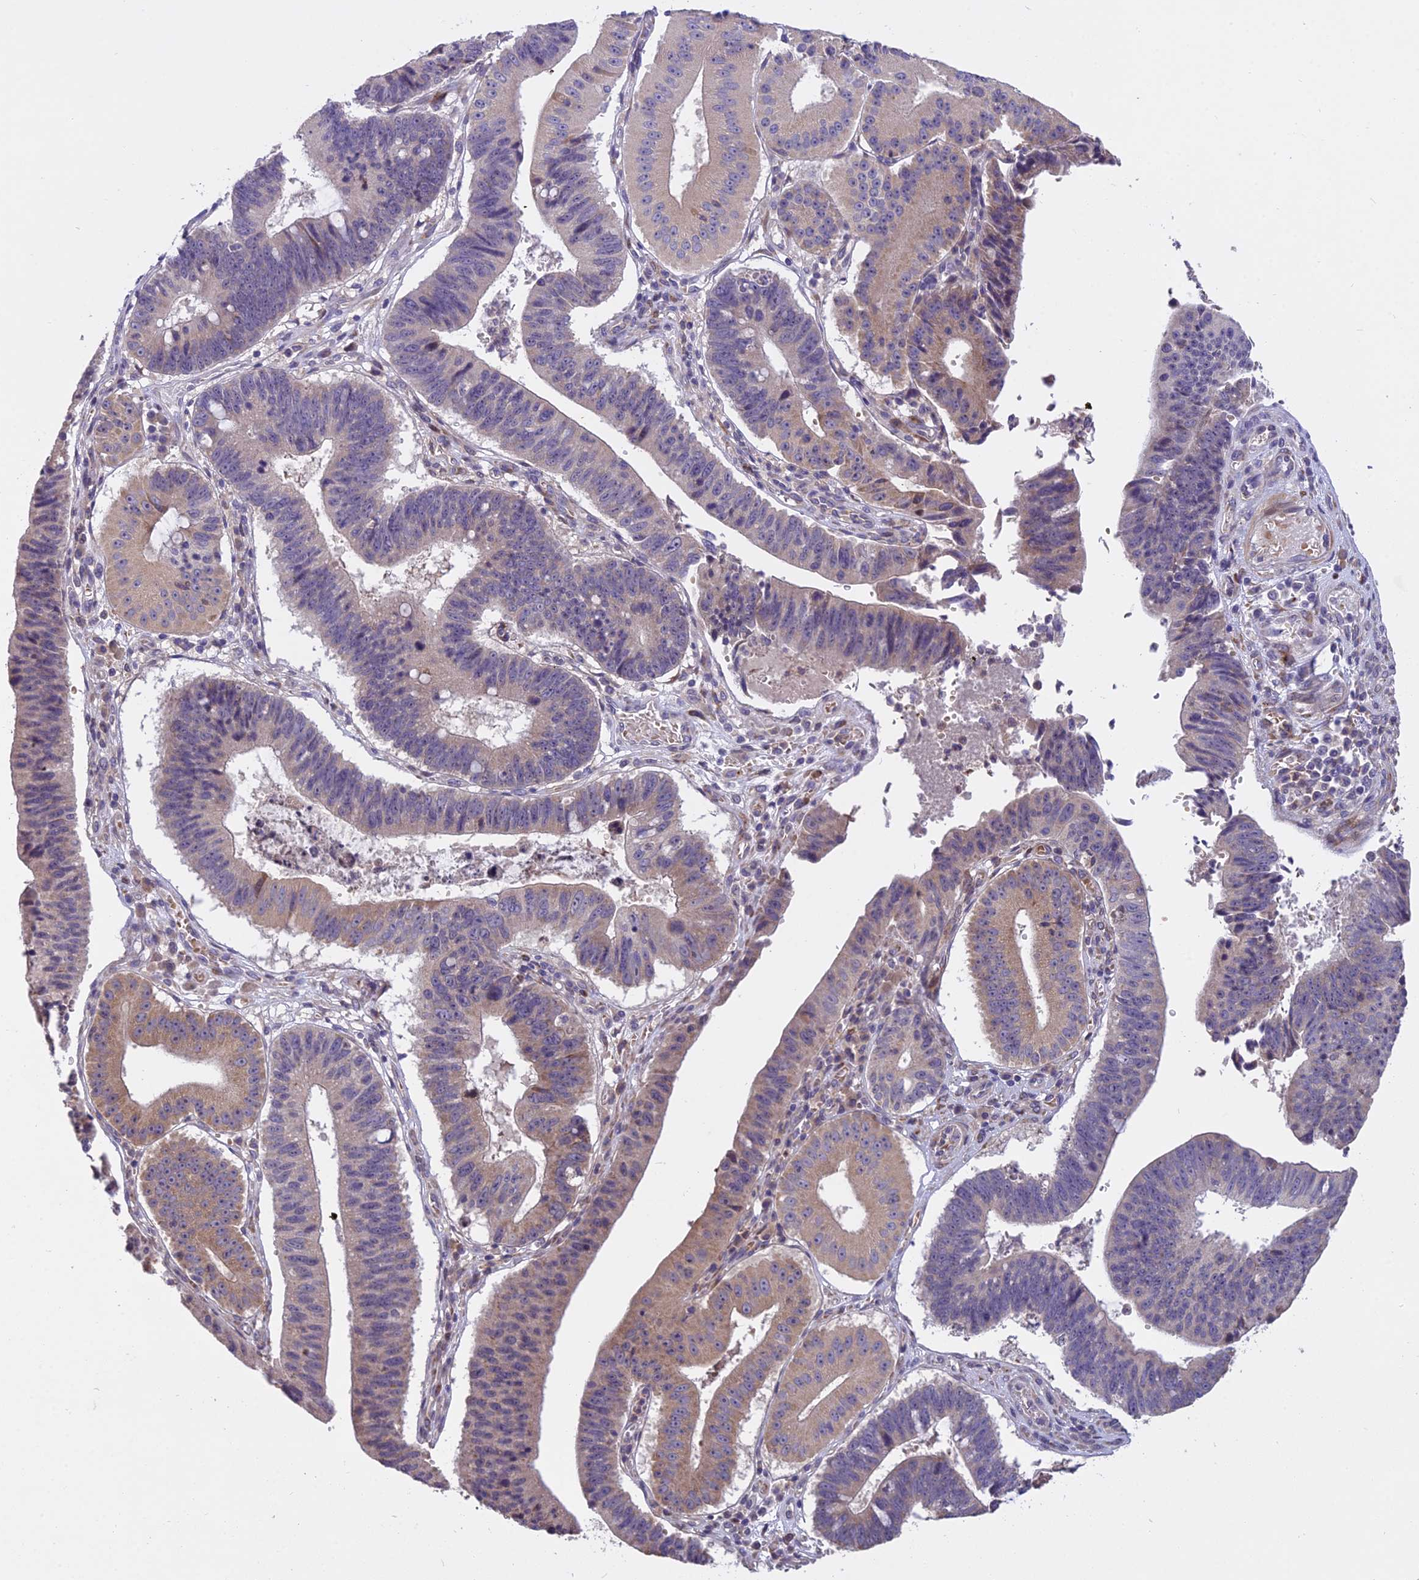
{"staining": {"intensity": "weak", "quantity": "25%-75%", "location": "cytoplasmic/membranous"}, "tissue": "stomach cancer", "cell_type": "Tumor cells", "image_type": "cancer", "snomed": [{"axis": "morphology", "description": "Adenocarcinoma, NOS"}, {"axis": "topography", "description": "Stomach"}], "caption": "This photomicrograph exhibits immunohistochemistry staining of human adenocarcinoma (stomach), with low weak cytoplasmic/membranous staining in approximately 25%-75% of tumor cells.", "gene": "CENPL", "patient": {"sex": "male", "age": 59}}